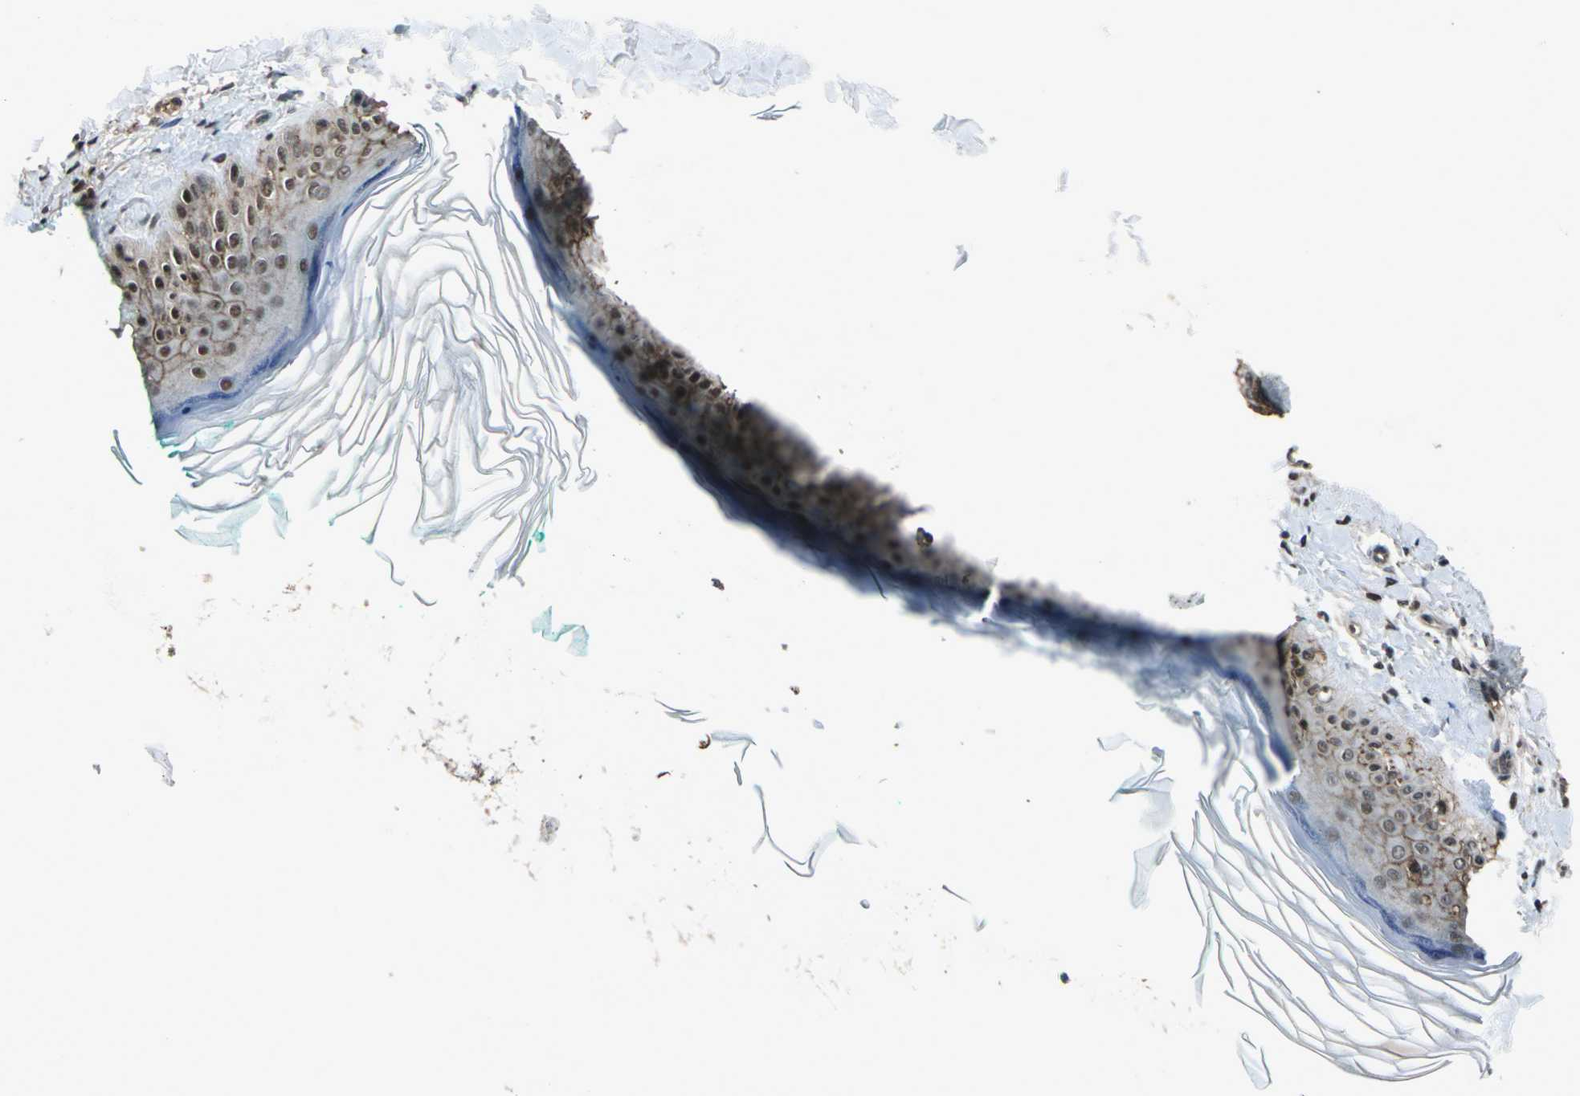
{"staining": {"intensity": "negative", "quantity": "none", "location": "none"}, "tissue": "skin", "cell_type": "Fibroblasts", "image_type": "normal", "snomed": [{"axis": "morphology", "description": "Normal tissue, NOS"}, {"axis": "topography", "description": "Skin"}], "caption": "There is no significant expression in fibroblasts of skin. (IHC, brightfield microscopy, high magnification).", "gene": "NR2C2", "patient": {"sex": "male", "age": 71}}